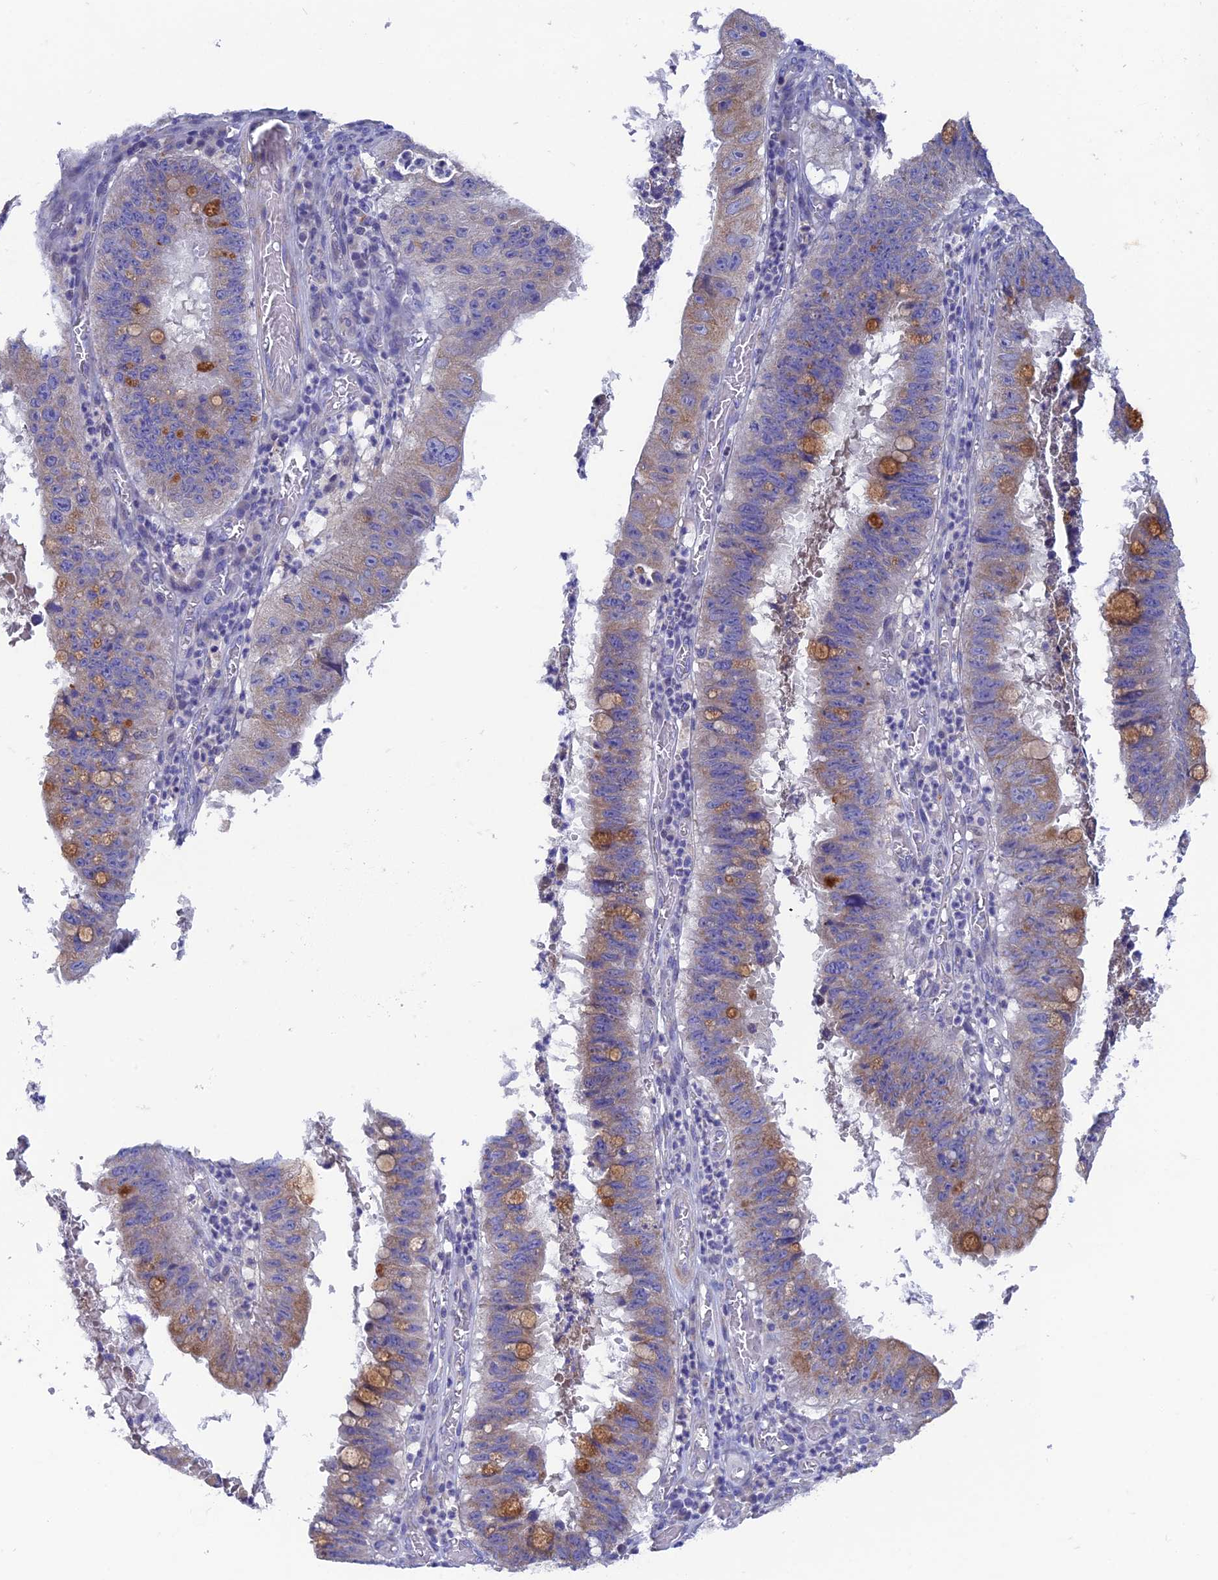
{"staining": {"intensity": "moderate", "quantity": "25%-75%", "location": "cytoplasmic/membranous"}, "tissue": "stomach cancer", "cell_type": "Tumor cells", "image_type": "cancer", "snomed": [{"axis": "morphology", "description": "Adenocarcinoma, NOS"}, {"axis": "topography", "description": "Stomach"}], "caption": "This is an image of immunohistochemistry (IHC) staining of stomach cancer (adenocarcinoma), which shows moderate staining in the cytoplasmic/membranous of tumor cells.", "gene": "AK4", "patient": {"sex": "male", "age": 59}}